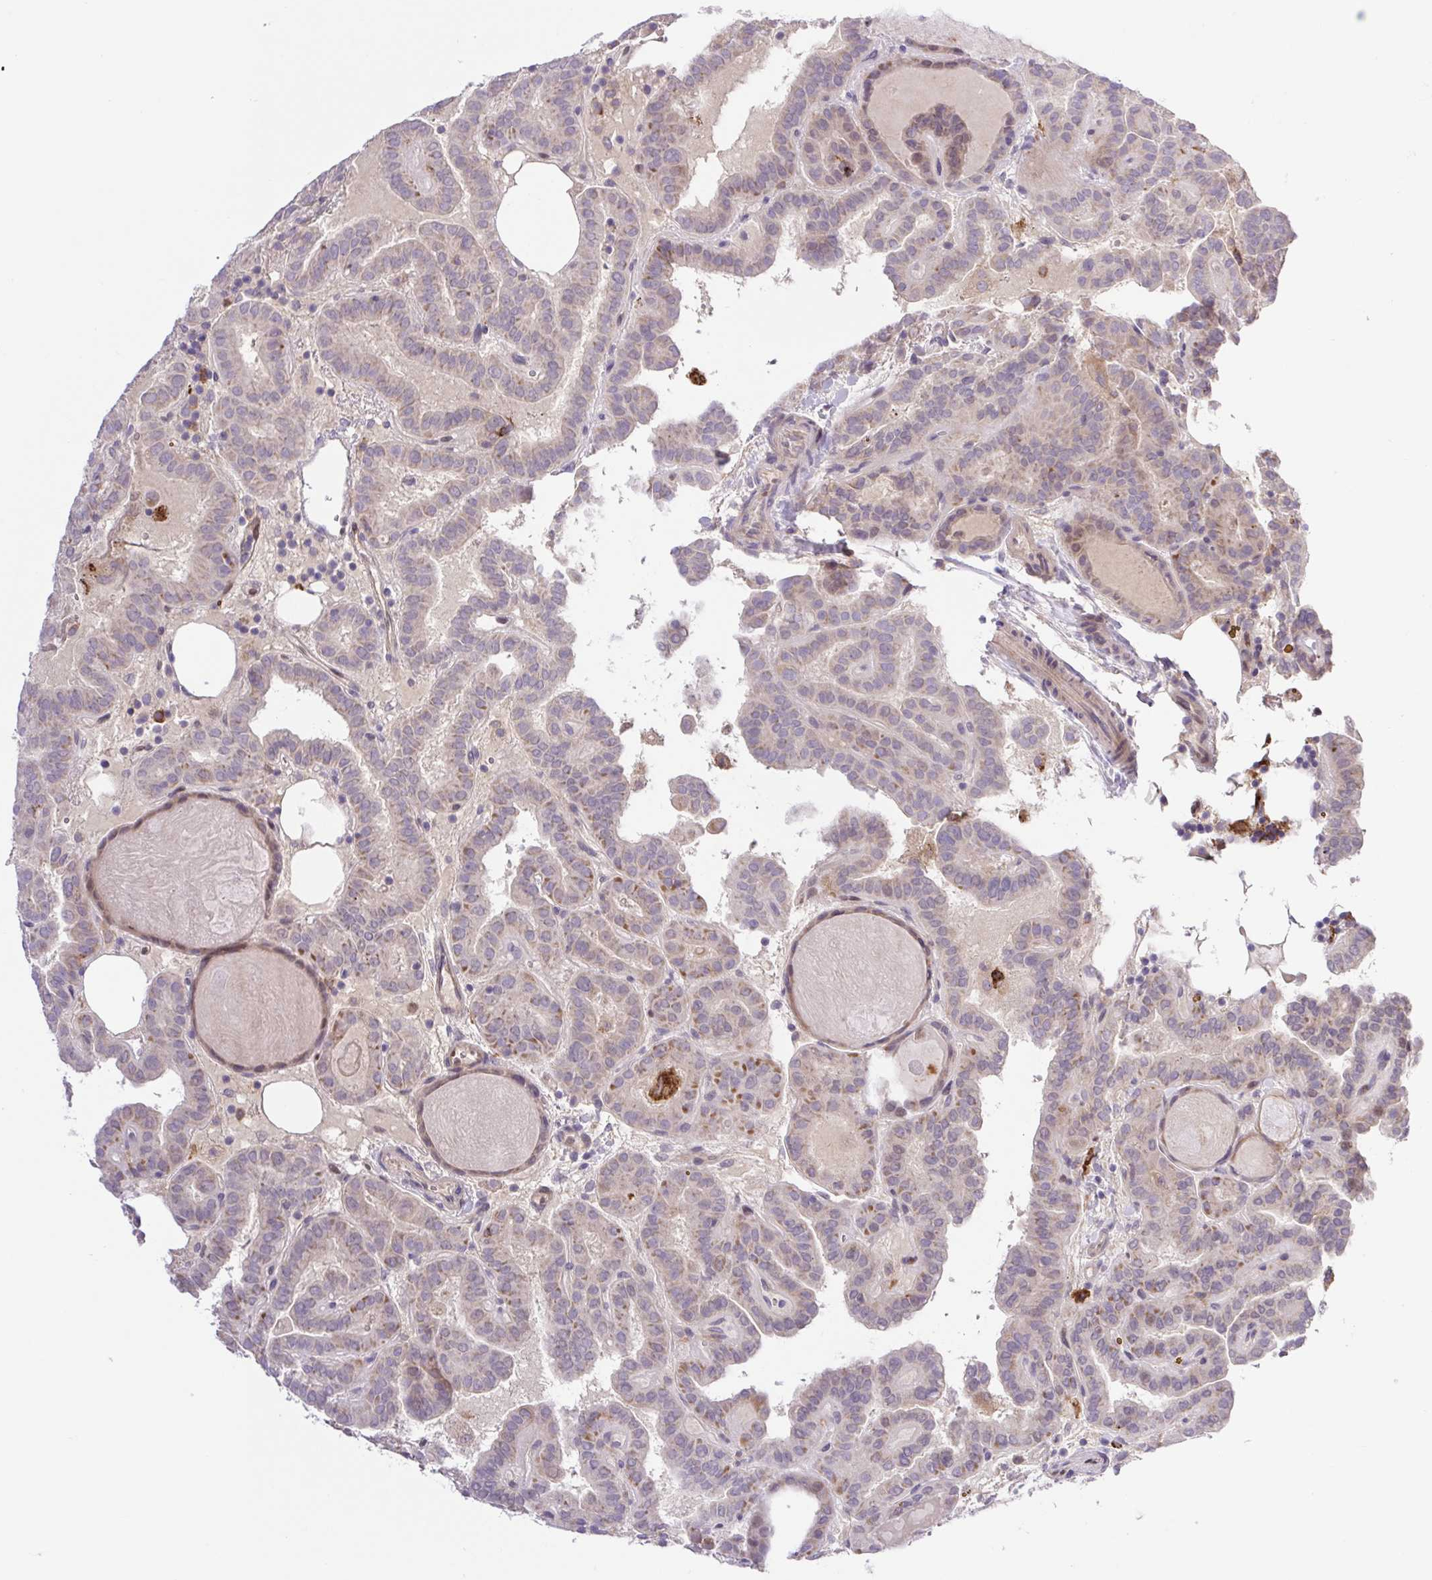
{"staining": {"intensity": "weak", "quantity": "25%-75%", "location": "cytoplasmic/membranous"}, "tissue": "thyroid cancer", "cell_type": "Tumor cells", "image_type": "cancer", "snomed": [{"axis": "morphology", "description": "Papillary adenocarcinoma, NOS"}, {"axis": "topography", "description": "Thyroid gland"}], "caption": "The micrograph reveals immunohistochemical staining of papillary adenocarcinoma (thyroid). There is weak cytoplasmic/membranous expression is identified in about 25%-75% of tumor cells.", "gene": "ERG", "patient": {"sex": "female", "age": 46}}